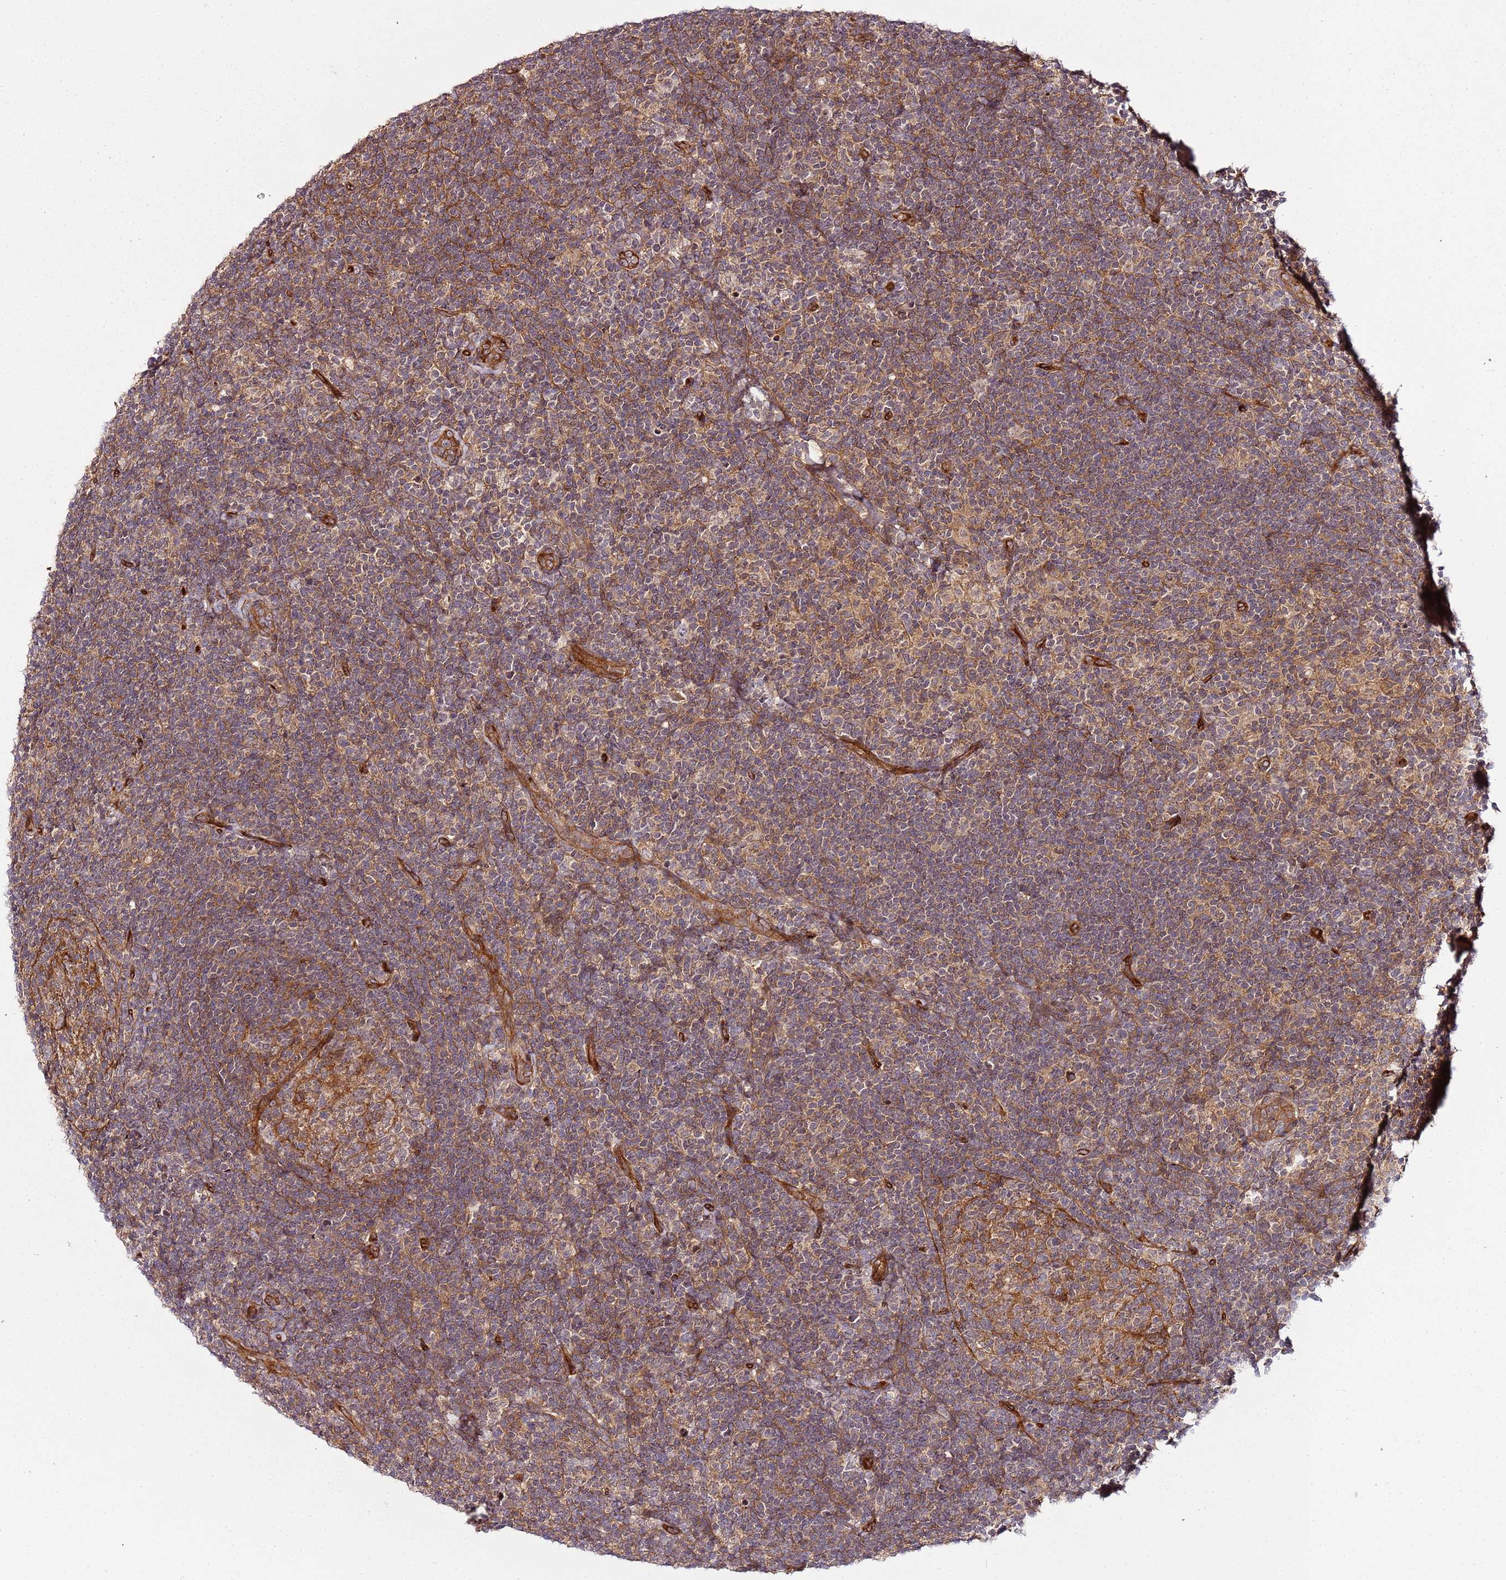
{"staining": {"intensity": "negative", "quantity": "none", "location": "none"}, "tissue": "lymphoma", "cell_type": "Tumor cells", "image_type": "cancer", "snomed": [{"axis": "morphology", "description": "Hodgkin's disease, NOS"}, {"axis": "topography", "description": "Lymph node"}], "caption": "Tumor cells are negative for brown protein staining in Hodgkin's disease.", "gene": "CCNYL1", "patient": {"sex": "female", "age": 57}}